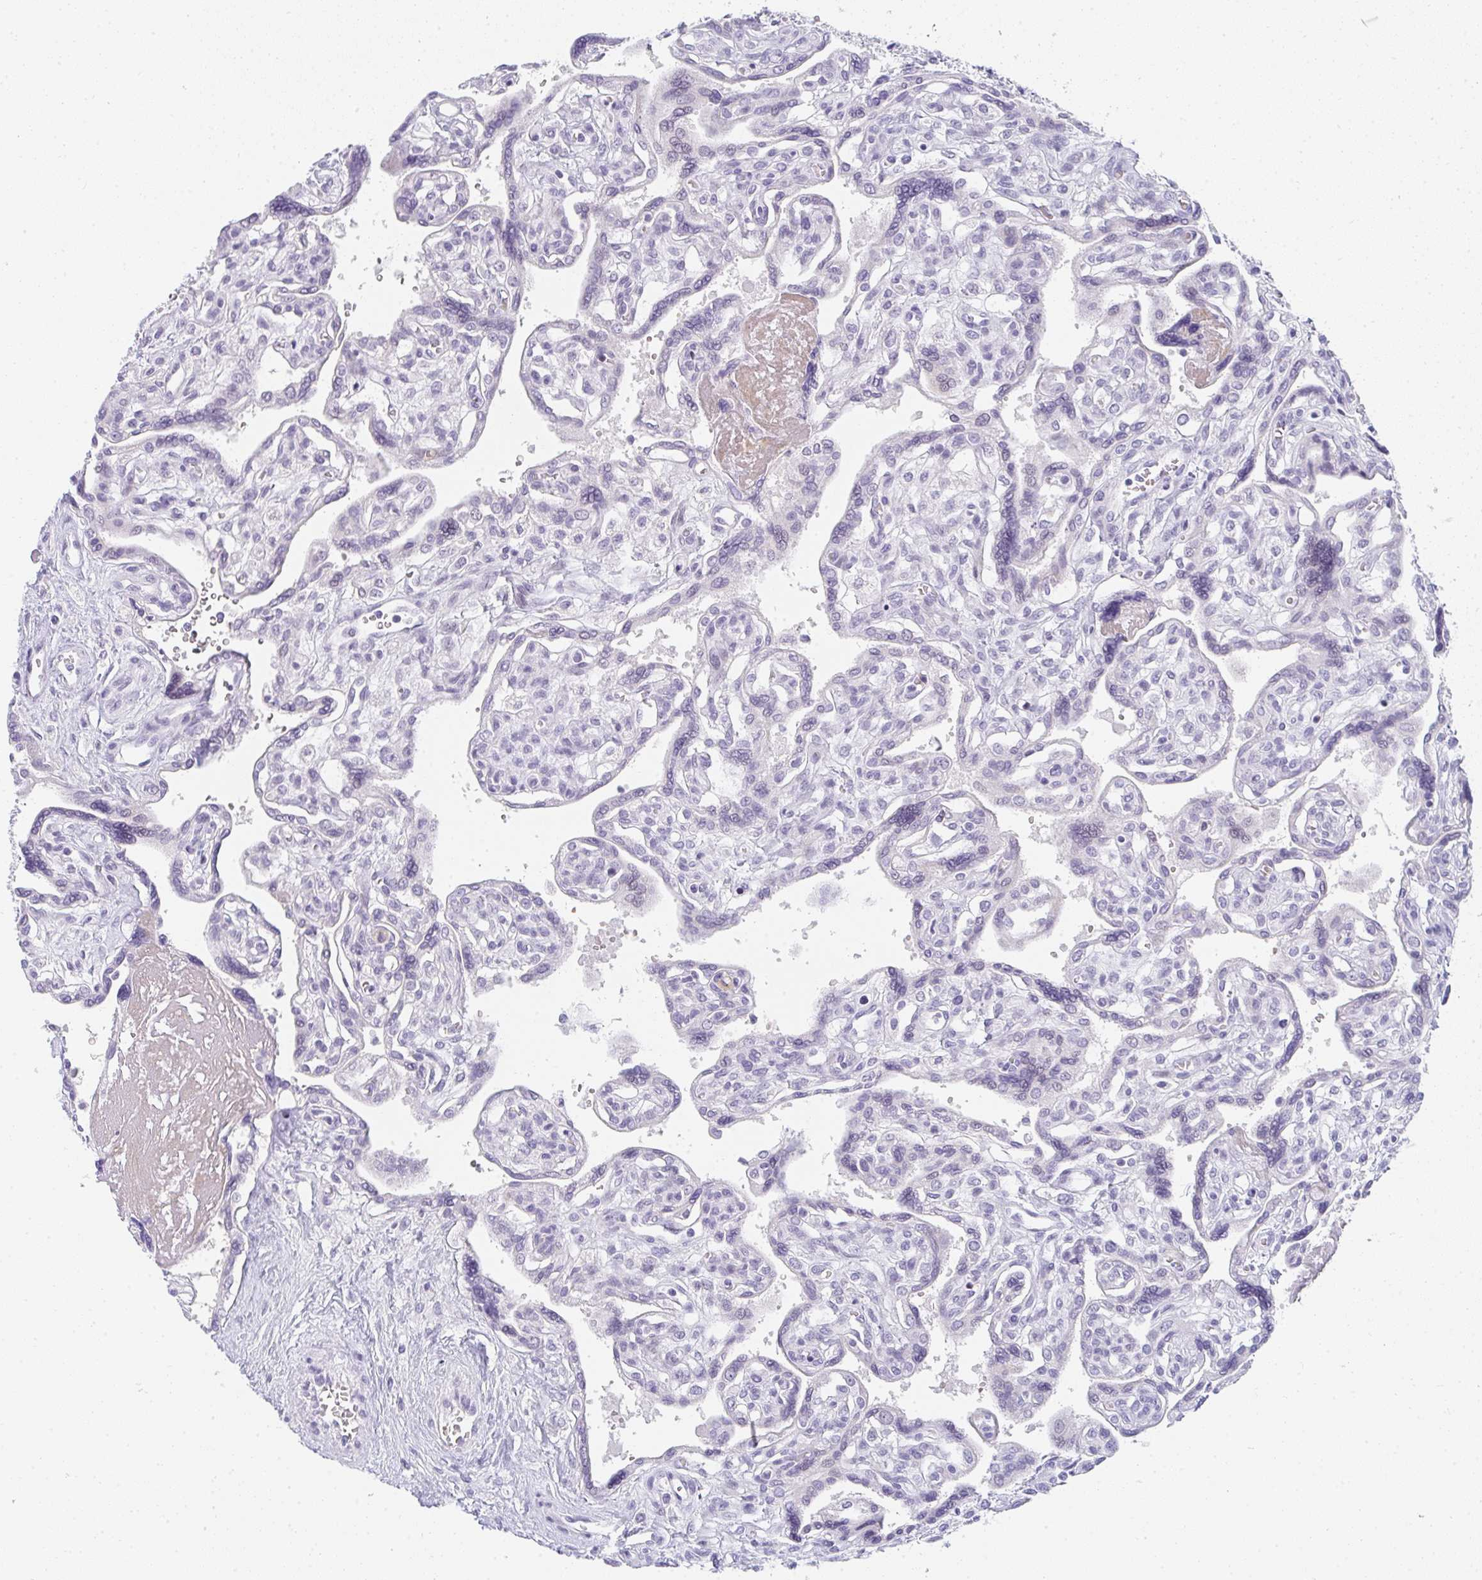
{"staining": {"intensity": "negative", "quantity": "none", "location": "none"}, "tissue": "placenta", "cell_type": "Decidual cells", "image_type": "normal", "snomed": [{"axis": "morphology", "description": "Normal tissue, NOS"}, {"axis": "topography", "description": "Placenta"}], "caption": "Decidual cells are negative for brown protein staining in unremarkable placenta. (DAB (3,3'-diaminobenzidine) immunohistochemistry with hematoxylin counter stain).", "gene": "NEU2", "patient": {"sex": "female", "age": 39}}